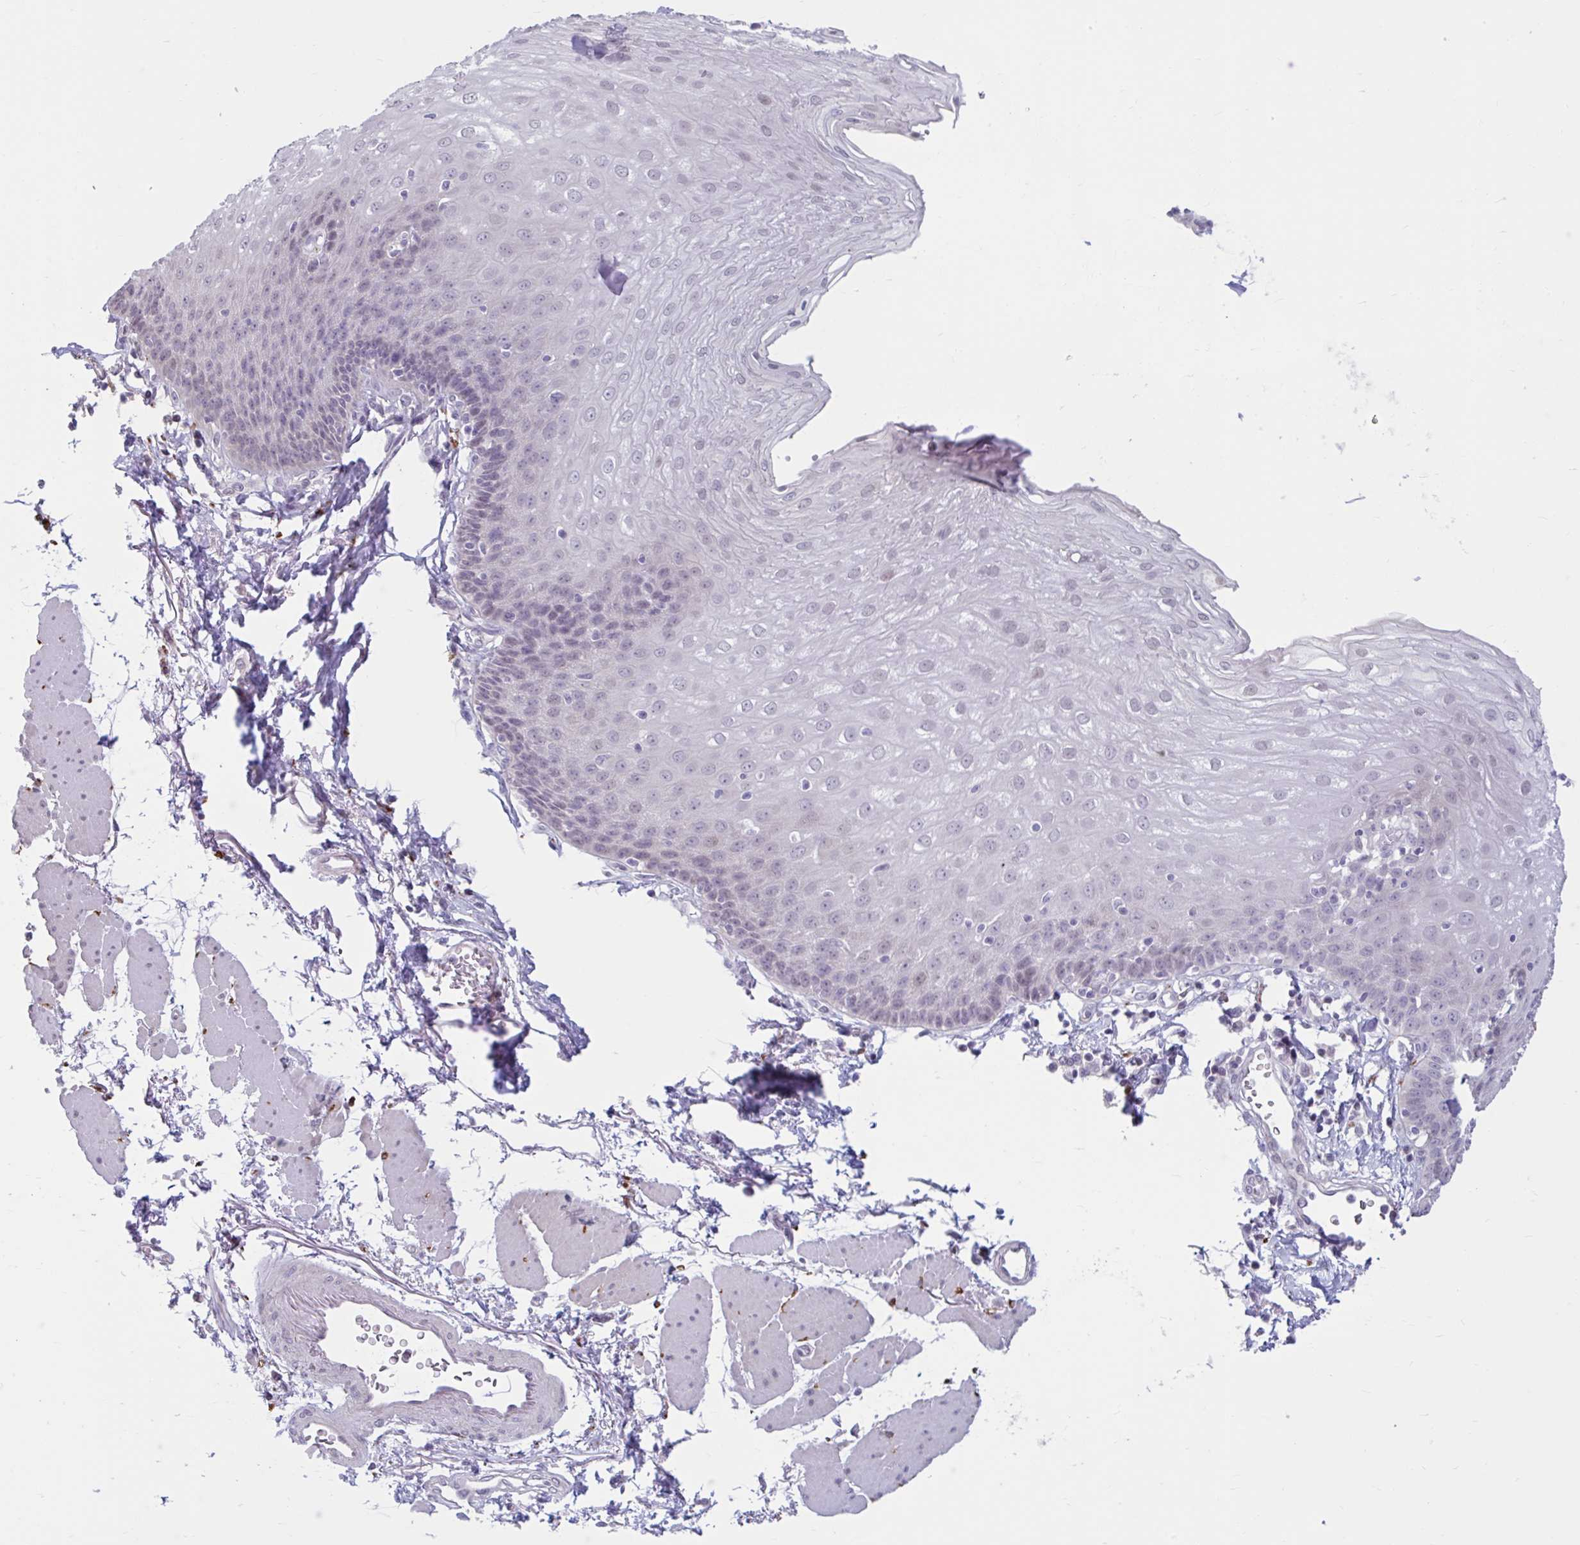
{"staining": {"intensity": "weak", "quantity": "<25%", "location": "nuclear"}, "tissue": "esophagus", "cell_type": "Squamous epithelial cells", "image_type": "normal", "snomed": [{"axis": "morphology", "description": "Normal tissue, NOS"}, {"axis": "topography", "description": "Esophagus"}], "caption": "Immunohistochemistry histopathology image of unremarkable esophagus stained for a protein (brown), which demonstrates no staining in squamous epithelial cells.", "gene": "CDH19", "patient": {"sex": "female", "age": 81}}